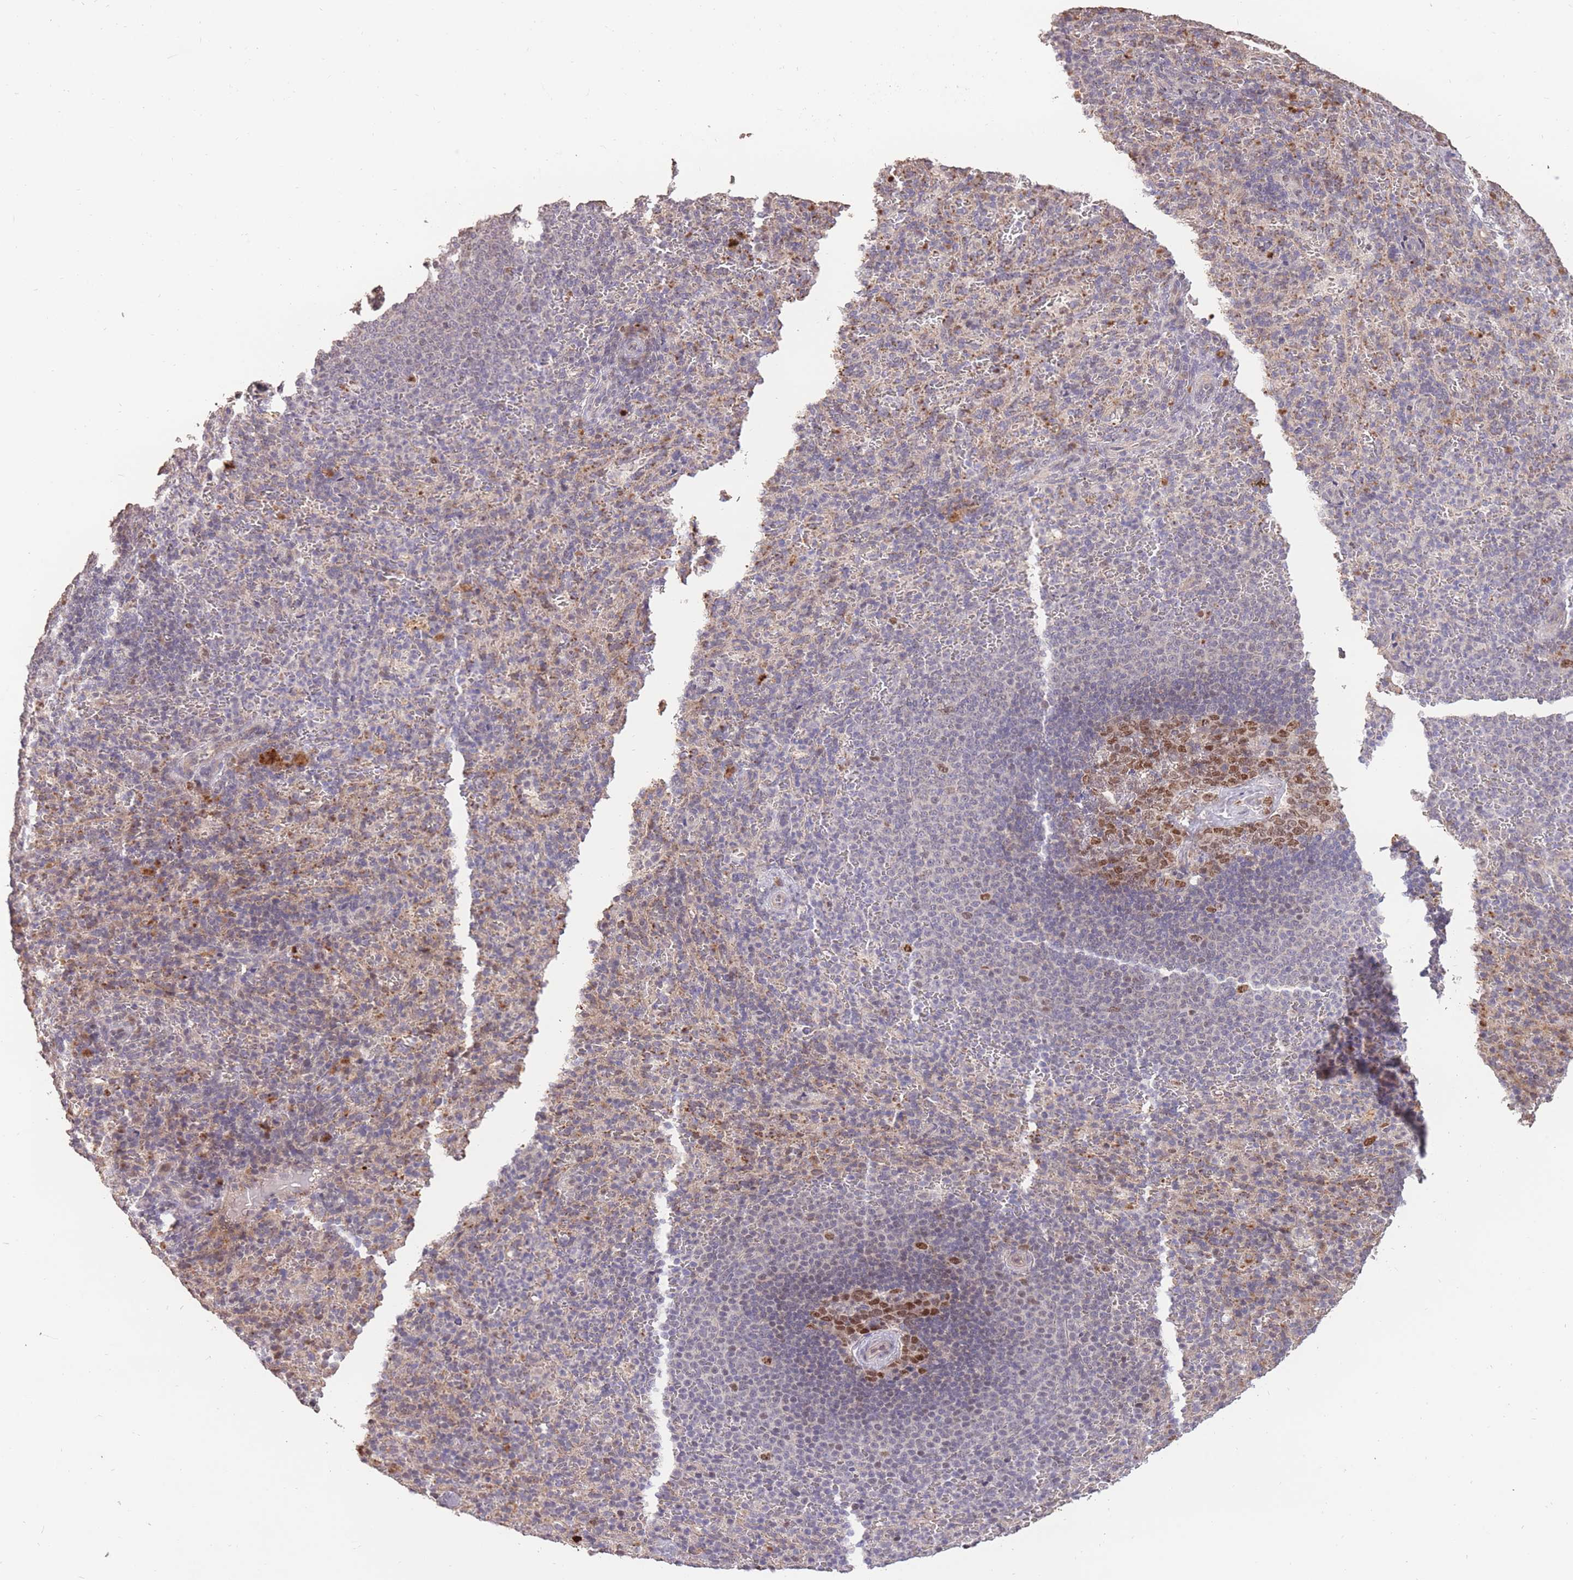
{"staining": {"intensity": "negative", "quantity": "none", "location": "none"}, "tissue": "spleen", "cell_type": "Cells in red pulp", "image_type": "normal", "snomed": [{"axis": "morphology", "description": "Normal tissue, NOS"}, {"axis": "topography", "description": "Spleen"}], "caption": "Immunohistochemistry image of benign spleen: human spleen stained with DAB reveals no significant protein staining in cells in red pulp.", "gene": "RGS14", "patient": {"sex": "female", "age": 21}}